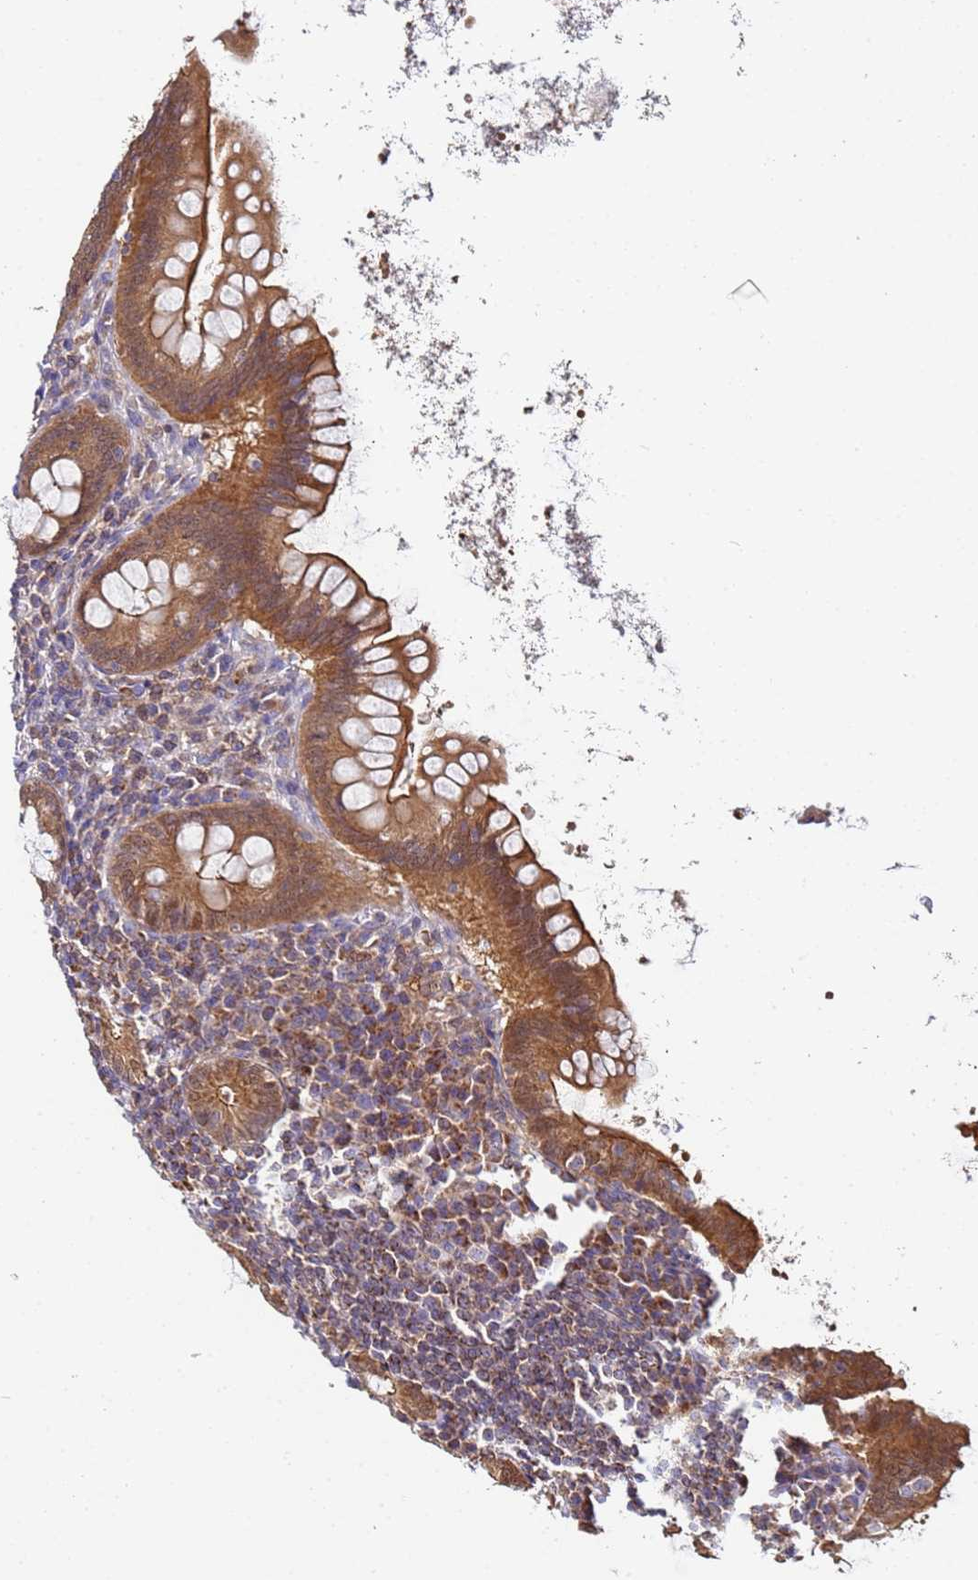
{"staining": {"intensity": "moderate", "quantity": ">75%", "location": "cytoplasmic/membranous"}, "tissue": "appendix", "cell_type": "Glandular cells", "image_type": "normal", "snomed": [{"axis": "morphology", "description": "Normal tissue, NOS"}, {"axis": "topography", "description": "Appendix"}], "caption": "IHC (DAB) staining of normal appendix reveals moderate cytoplasmic/membranous protein positivity in approximately >75% of glandular cells. (Brightfield microscopy of DAB IHC at high magnification).", "gene": "CCDC127", "patient": {"sex": "female", "age": 33}}